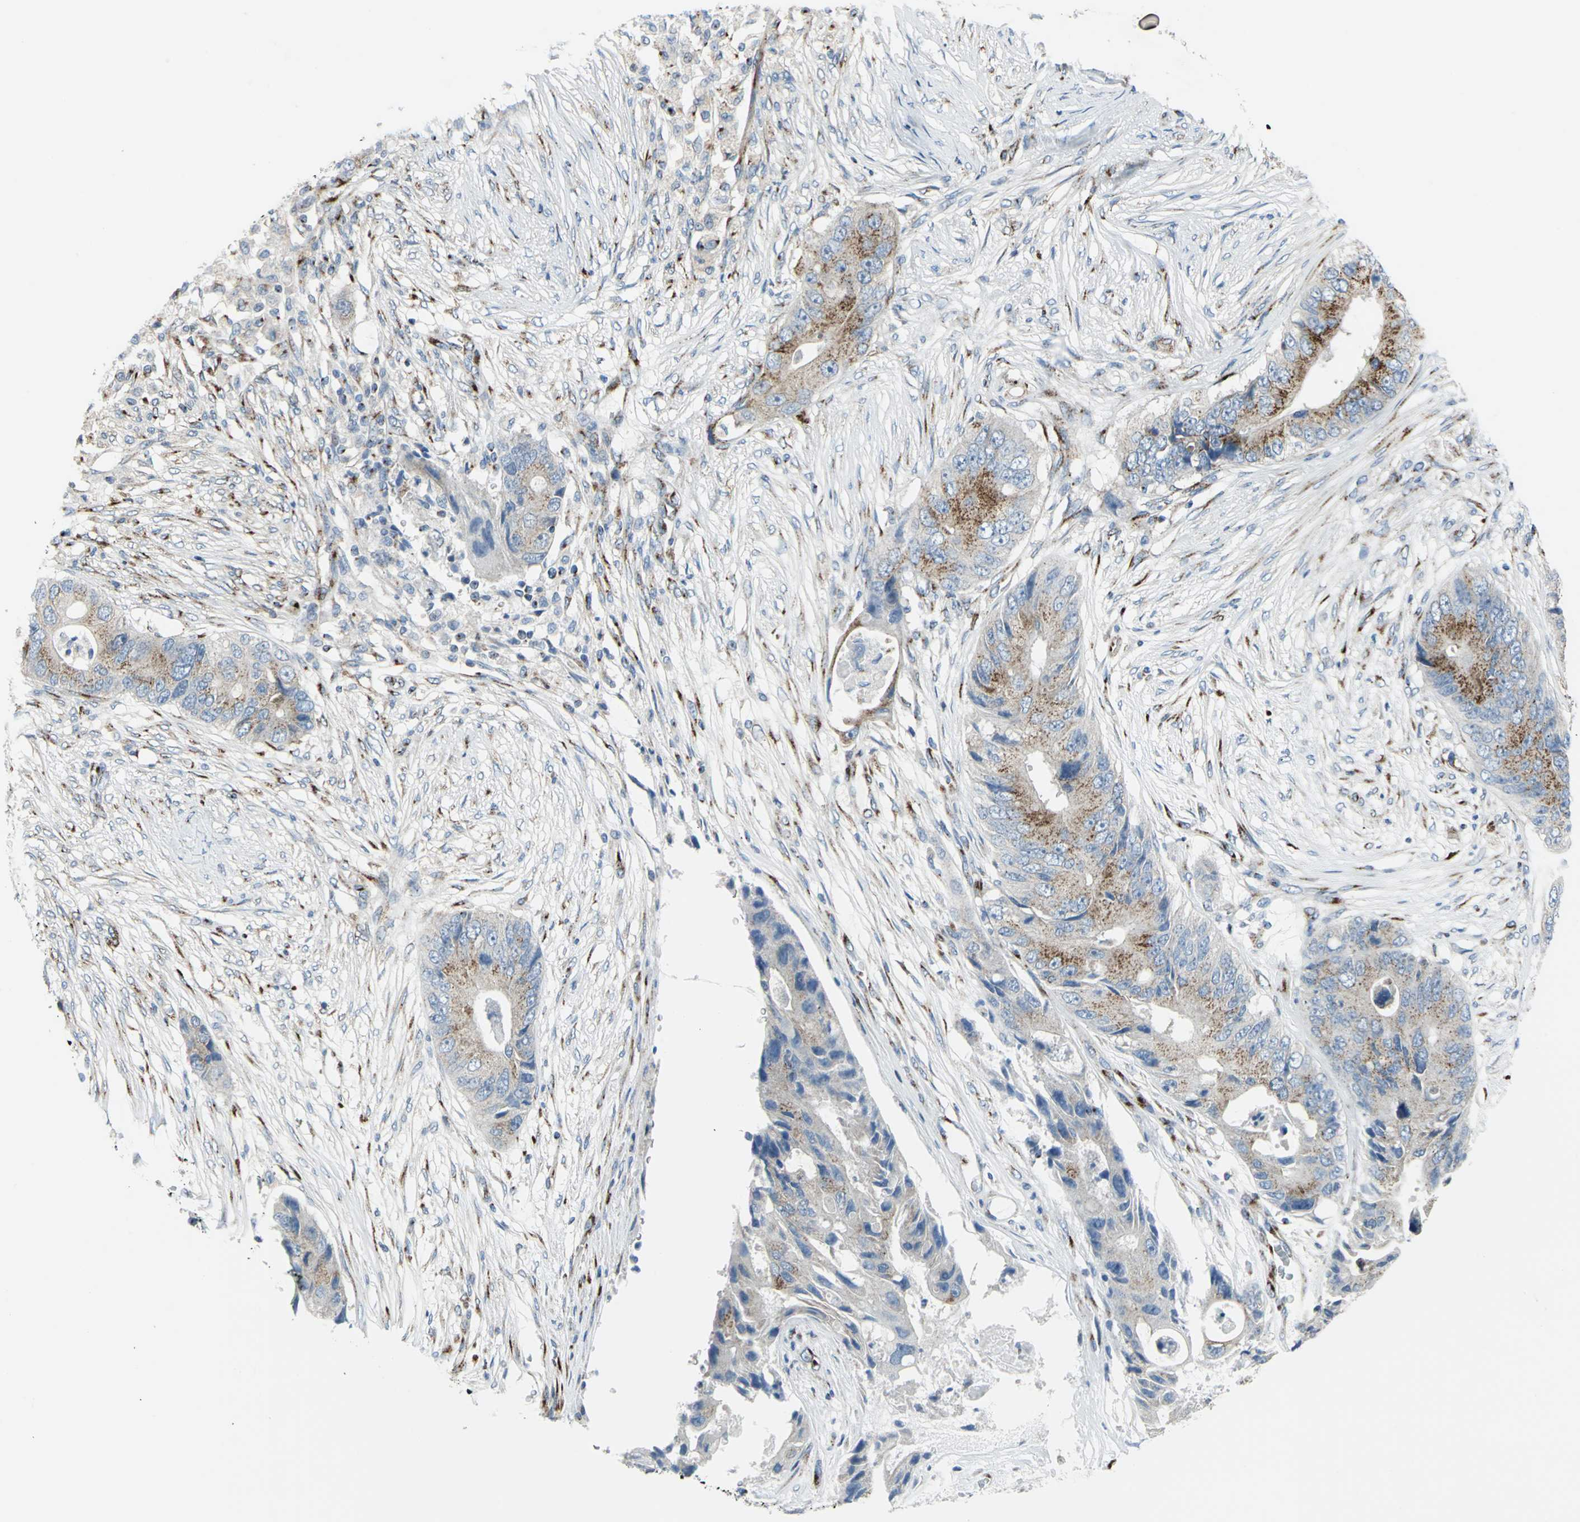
{"staining": {"intensity": "strong", "quantity": "25%-75%", "location": "cytoplasmic/membranous"}, "tissue": "colorectal cancer", "cell_type": "Tumor cells", "image_type": "cancer", "snomed": [{"axis": "morphology", "description": "Adenocarcinoma, NOS"}, {"axis": "topography", "description": "Colon"}], "caption": "Brown immunohistochemical staining in colorectal cancer demonstrates strong cytoplasmic/membranous staining in about 25%-75% of tumor cells. (IHC, brightfield microscopy, high magnification).", "gene": "GPR3", "patient": {"sex": "male", "age": 71}}